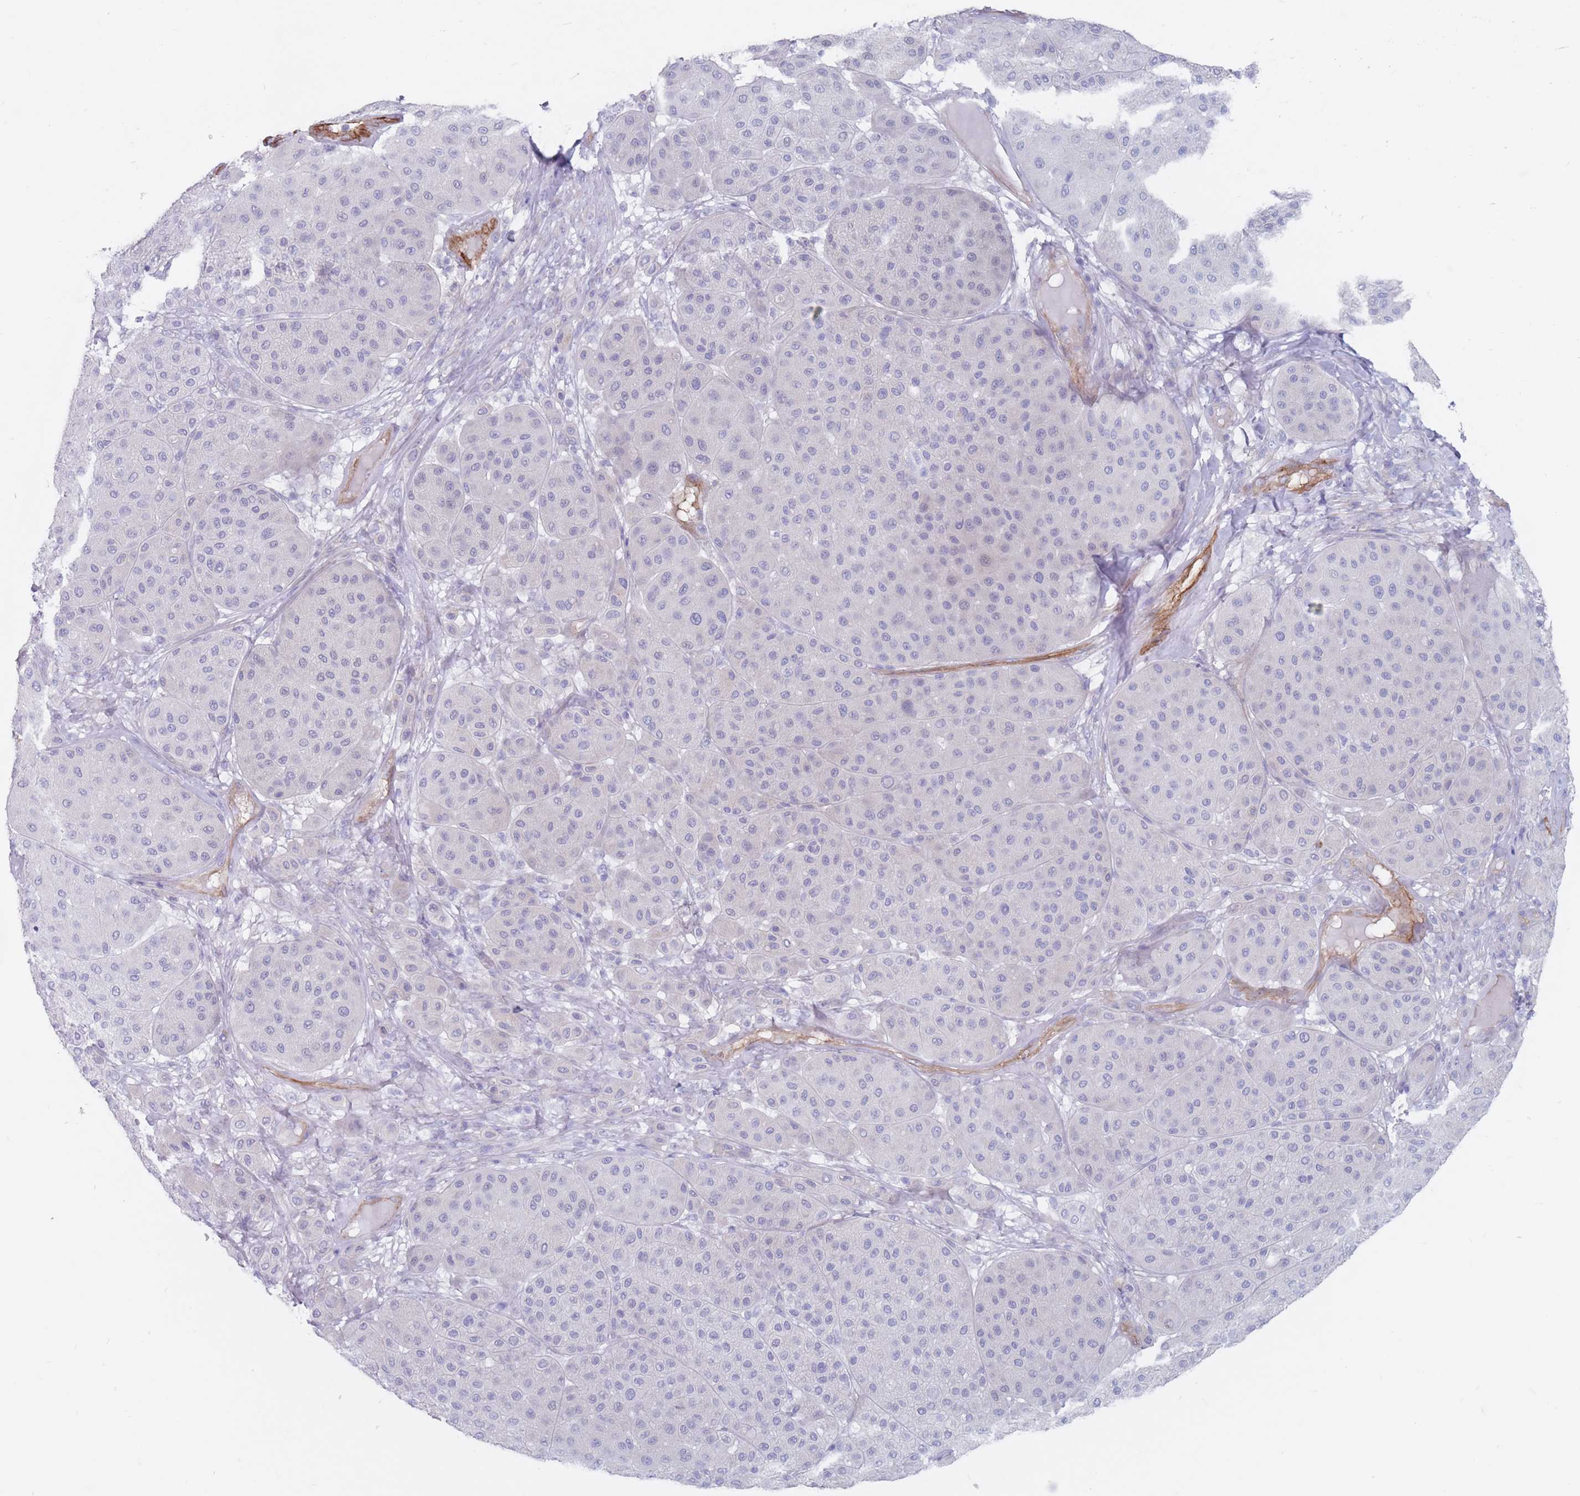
{"staining": {"intensity": "negative", "quantity": "none", "location": "none"}, "tissue": "melanoma", "cell_type": "Tumor cells", "image_type": "cancer", "snomed": [{"axis": "morphology", "description": "Malignant melanoma, Metastatic site"}, {"axis": "topography", "description": "Smooth muscle"}], "caption": "IHC histopathology image of human melanoma stained for a protein (brown), which demonstrates no positivity in tumor cells. The staining was performed using DAB (3,3'-diaminobenzidine) to visualize the protein expression in brown, while the nuclei were stained in blue with hematoxylin (Magnification: 20x).", "gene": "PLPP1", "patient": {"sex": "male", "age": 41}}